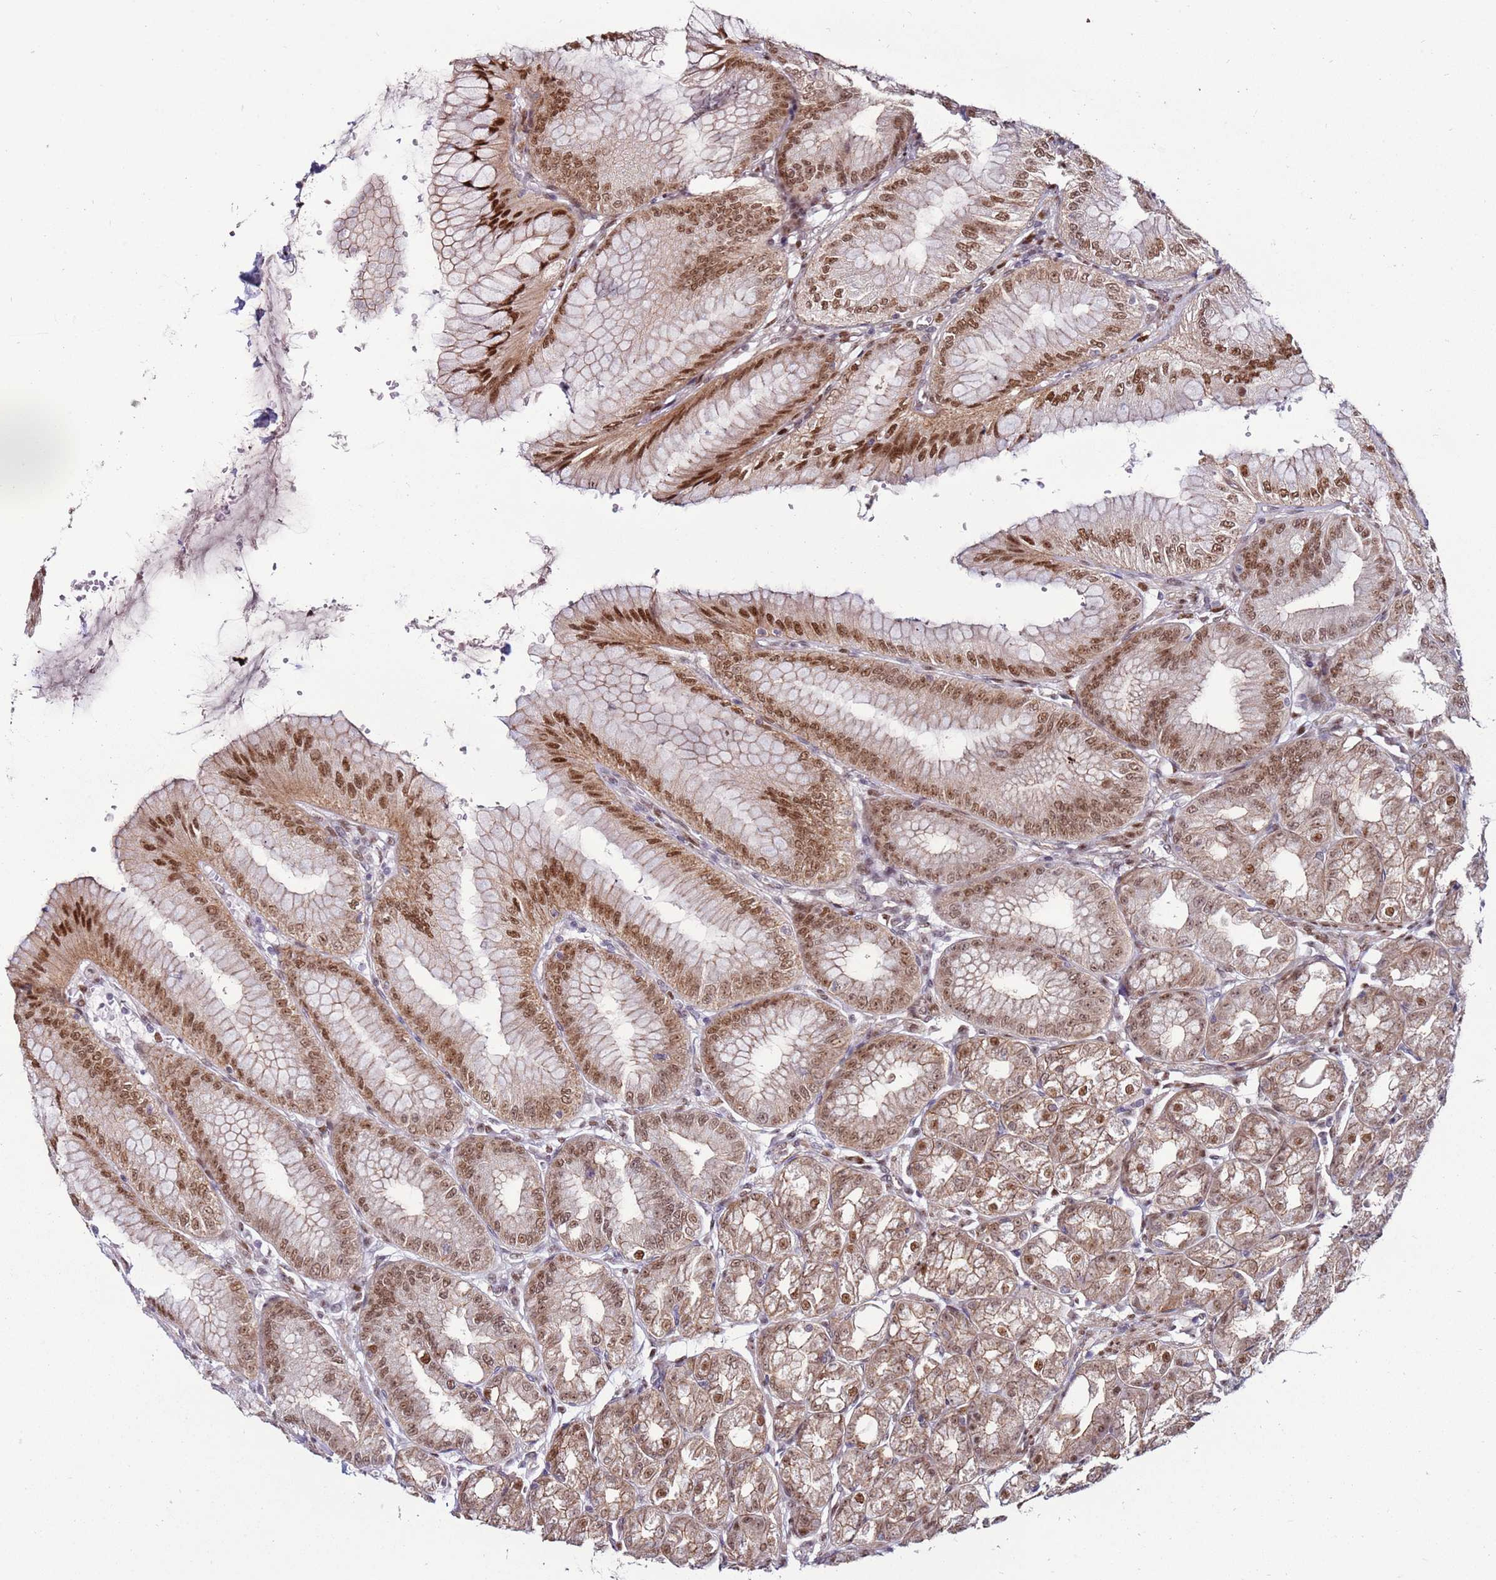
{"staining": {"intensity": "moderate", "quantity": ">75%", "location": "cytoplasmic/membranous,nuclear"}, "tissue": "stomach", "cell_type": "Glandular cells", "image_type": "normal", "snomed": [{"axis": "morphology", "description": "Normal tissue, NOS"}, {"axis": "topography", "description": "Stomach, lower"}], "caption": "IHC (DAB (3,3'-diaminobenzidine)) staining of unremarkable stomach reveals moderate cytoplasmic/membranous,nuclear protein staining in about >75% of glandular cells. (brown staining indicates protein expression, while blue staining denotes nuclei).", "gene": "KPNA4", "patient": {"sex": "male", "age": 71}}